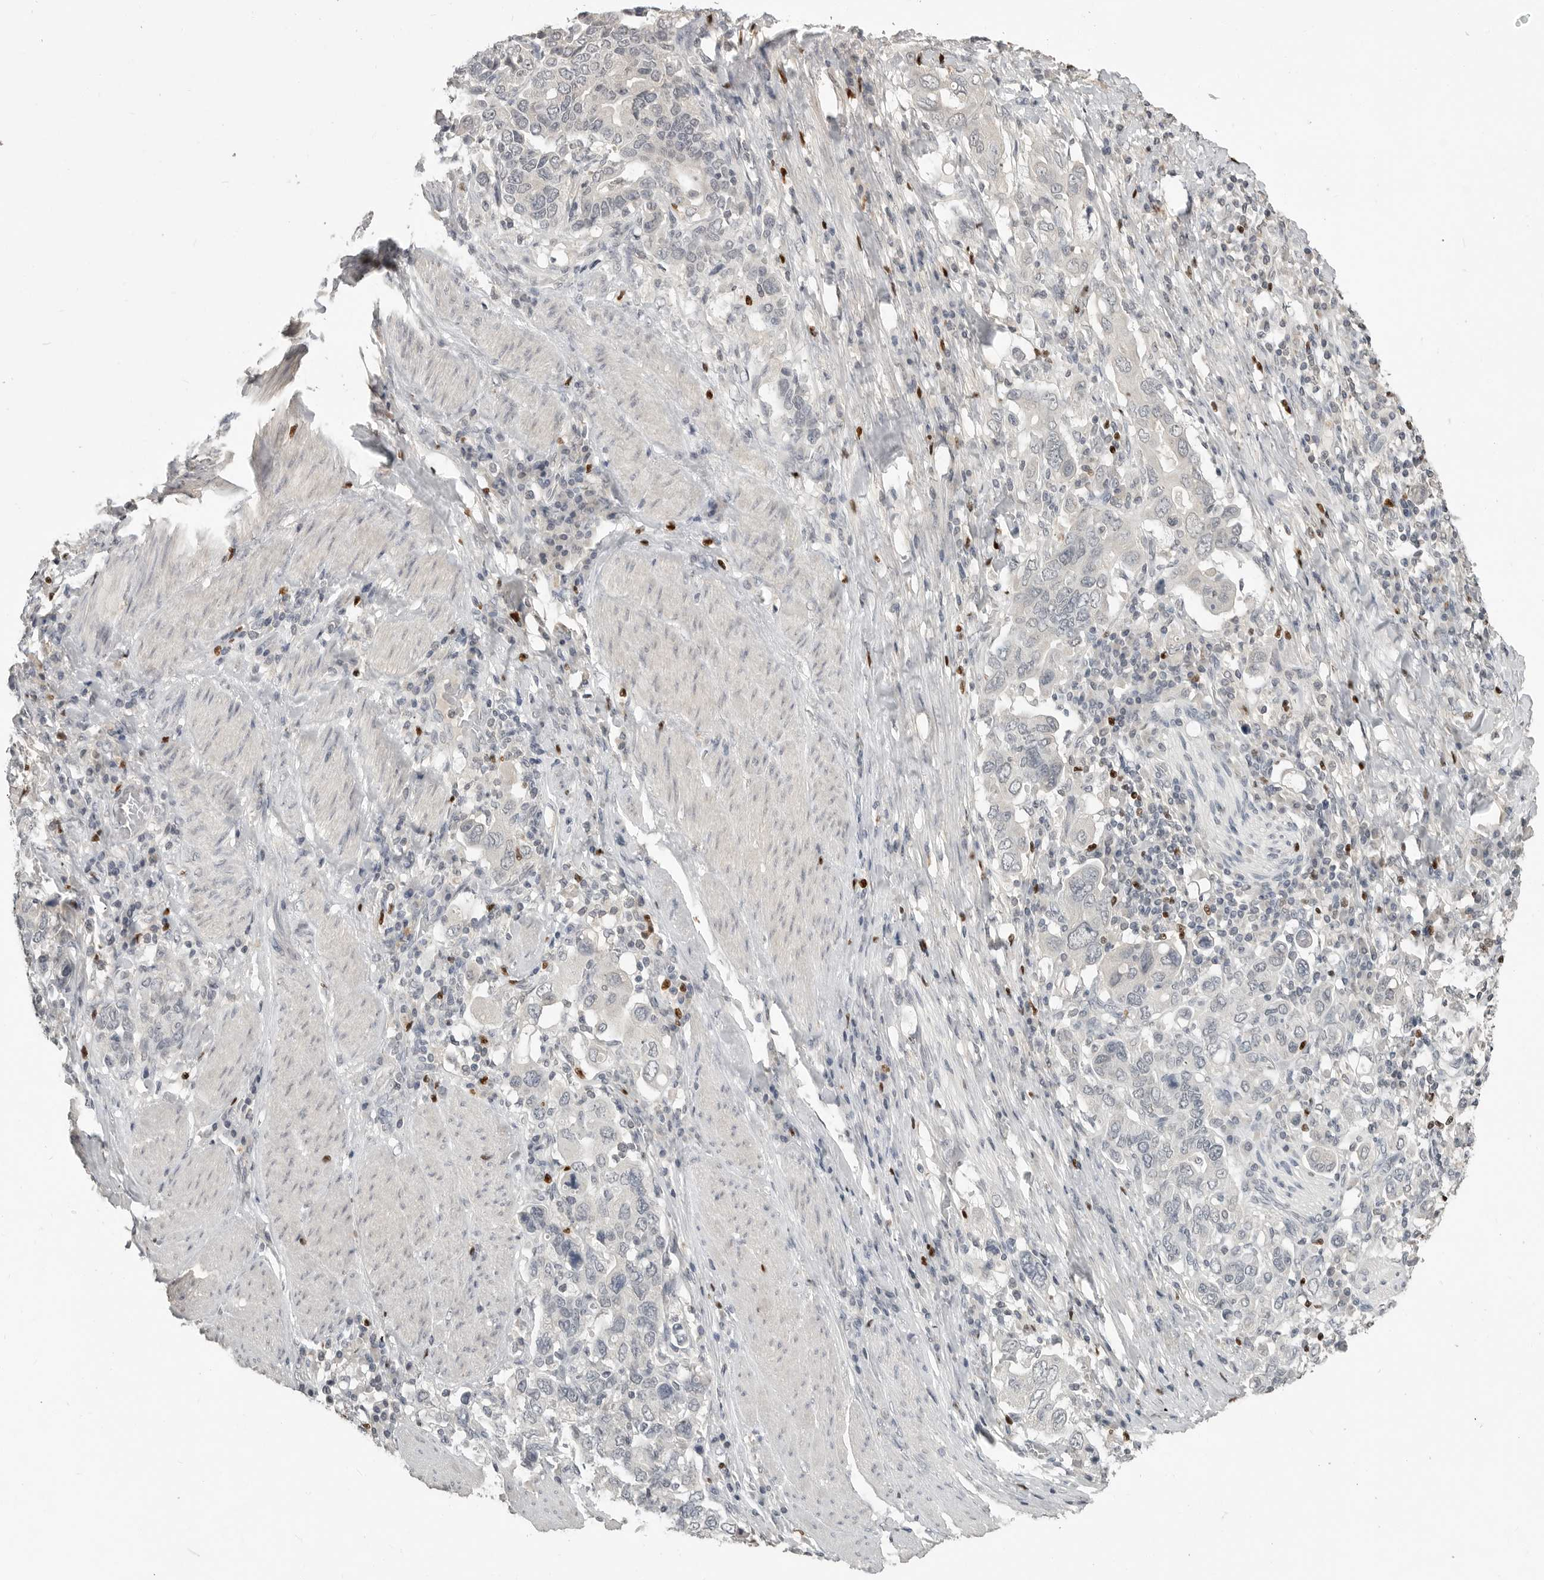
{"staining": {"intensity": "negative", "quantity": "none", "location": "none"}, "tissue": "stomach cancer", "cell_type": "Tumor cells", "image_type": "cancer", "snomed": [{"axis": "morphology", "description": "Adenocarcinoma, NOS"}, {"axis": "topography", "description": "Stomach, upper"}], "caption": "Protein analysis of stomach cancer (adenocarcinoma) demonstrates no significant staining in tumor cells.", "gene": "FOXP3", "patient": {"sex": "male", "age": 62}}